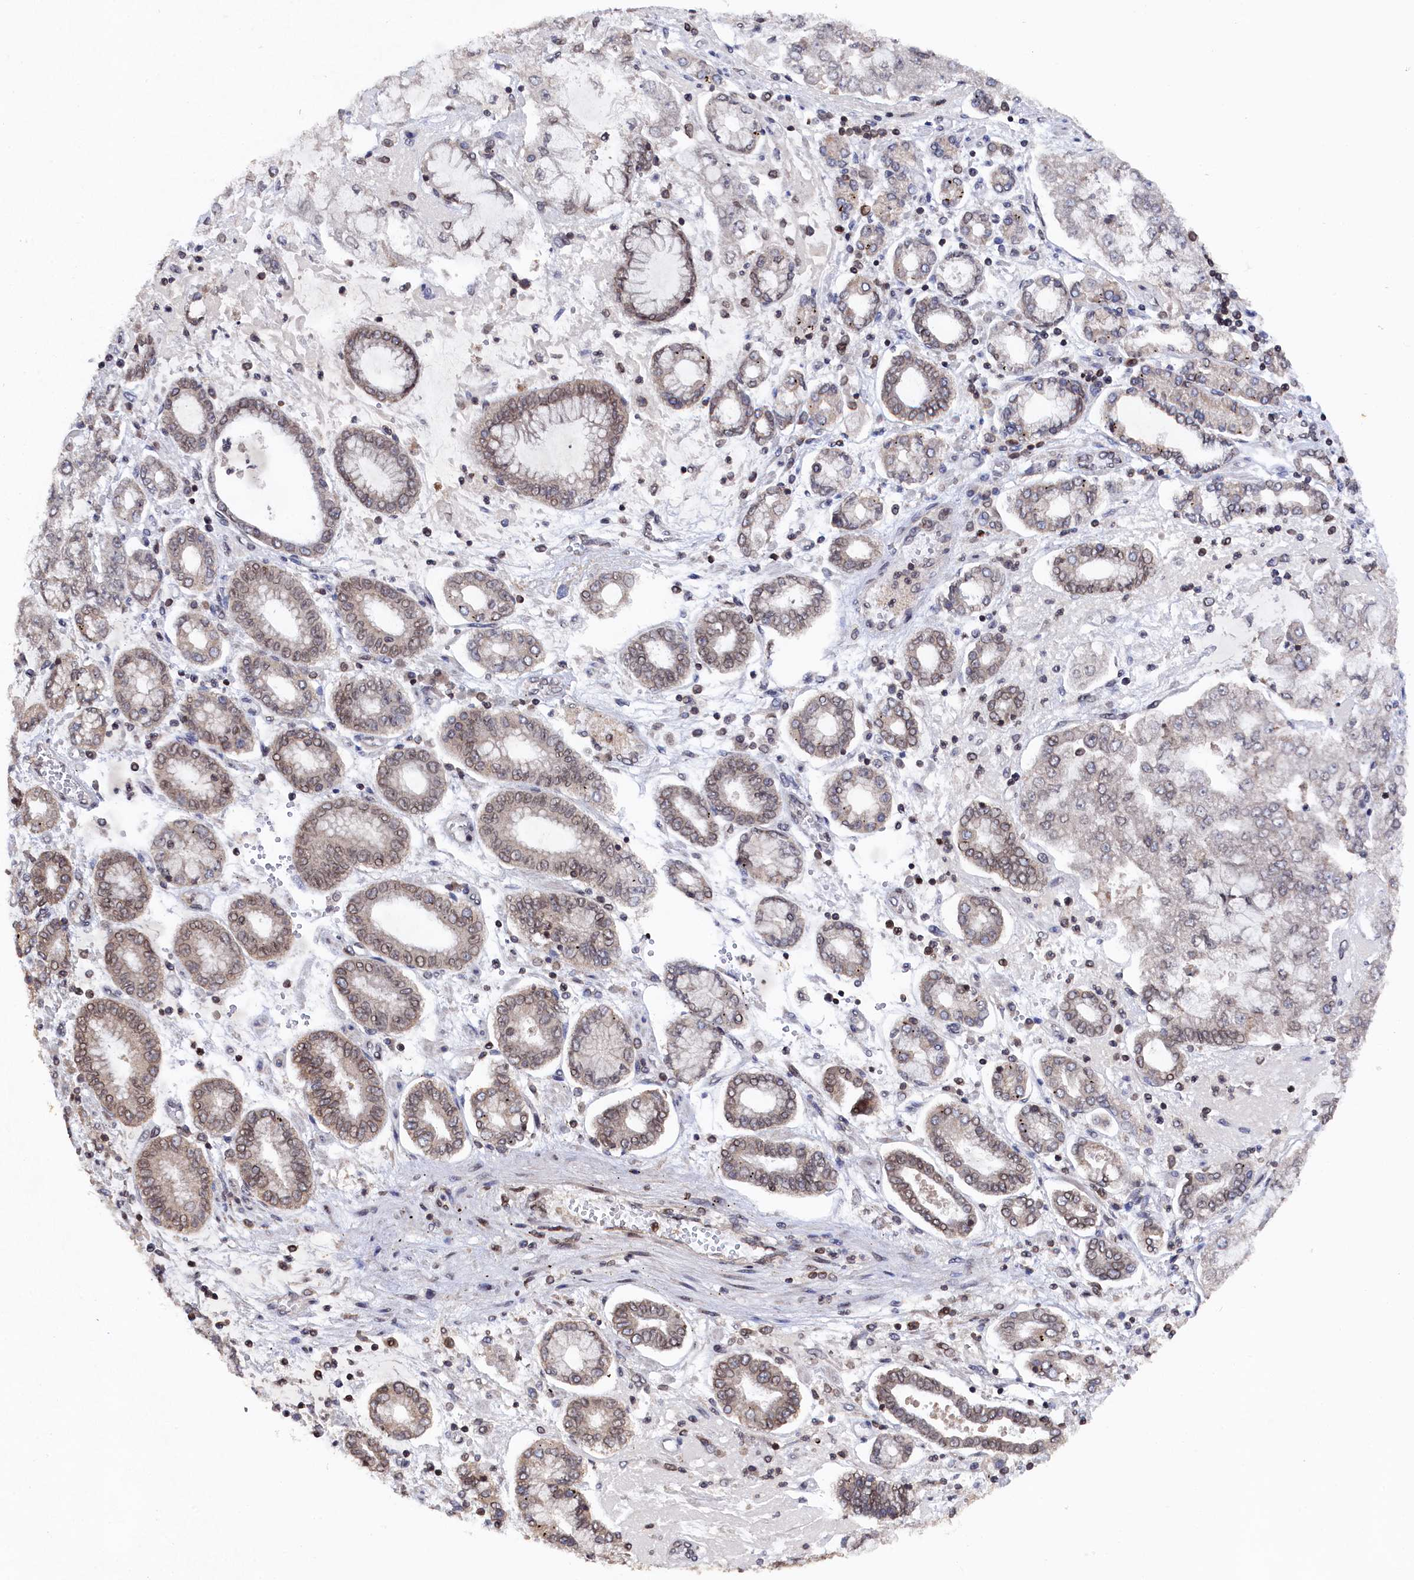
{"staining": {"intensity": "weak", "quantity": "<25%", "location": "cytoplasmic/membranous,nuclear"}, "tissue": "stomach cancer", "cell_type": "Tumor cells", "image_type": "cancer", "snomed": [{"axis": "morphology", "description": "Adenocarcinoma, NOS"}, {"axis": "topography", "description": "Stomach"}], "caption": "Protein analysis of stomach cancer (adenocarcinoma) reveals no significant staining in tumor cells. (Brightfield microscopy of DAB immunohistochemistry at high magnification).", "gene": "ANKEF1", "patient": {"sex": "male", "age": 76}}